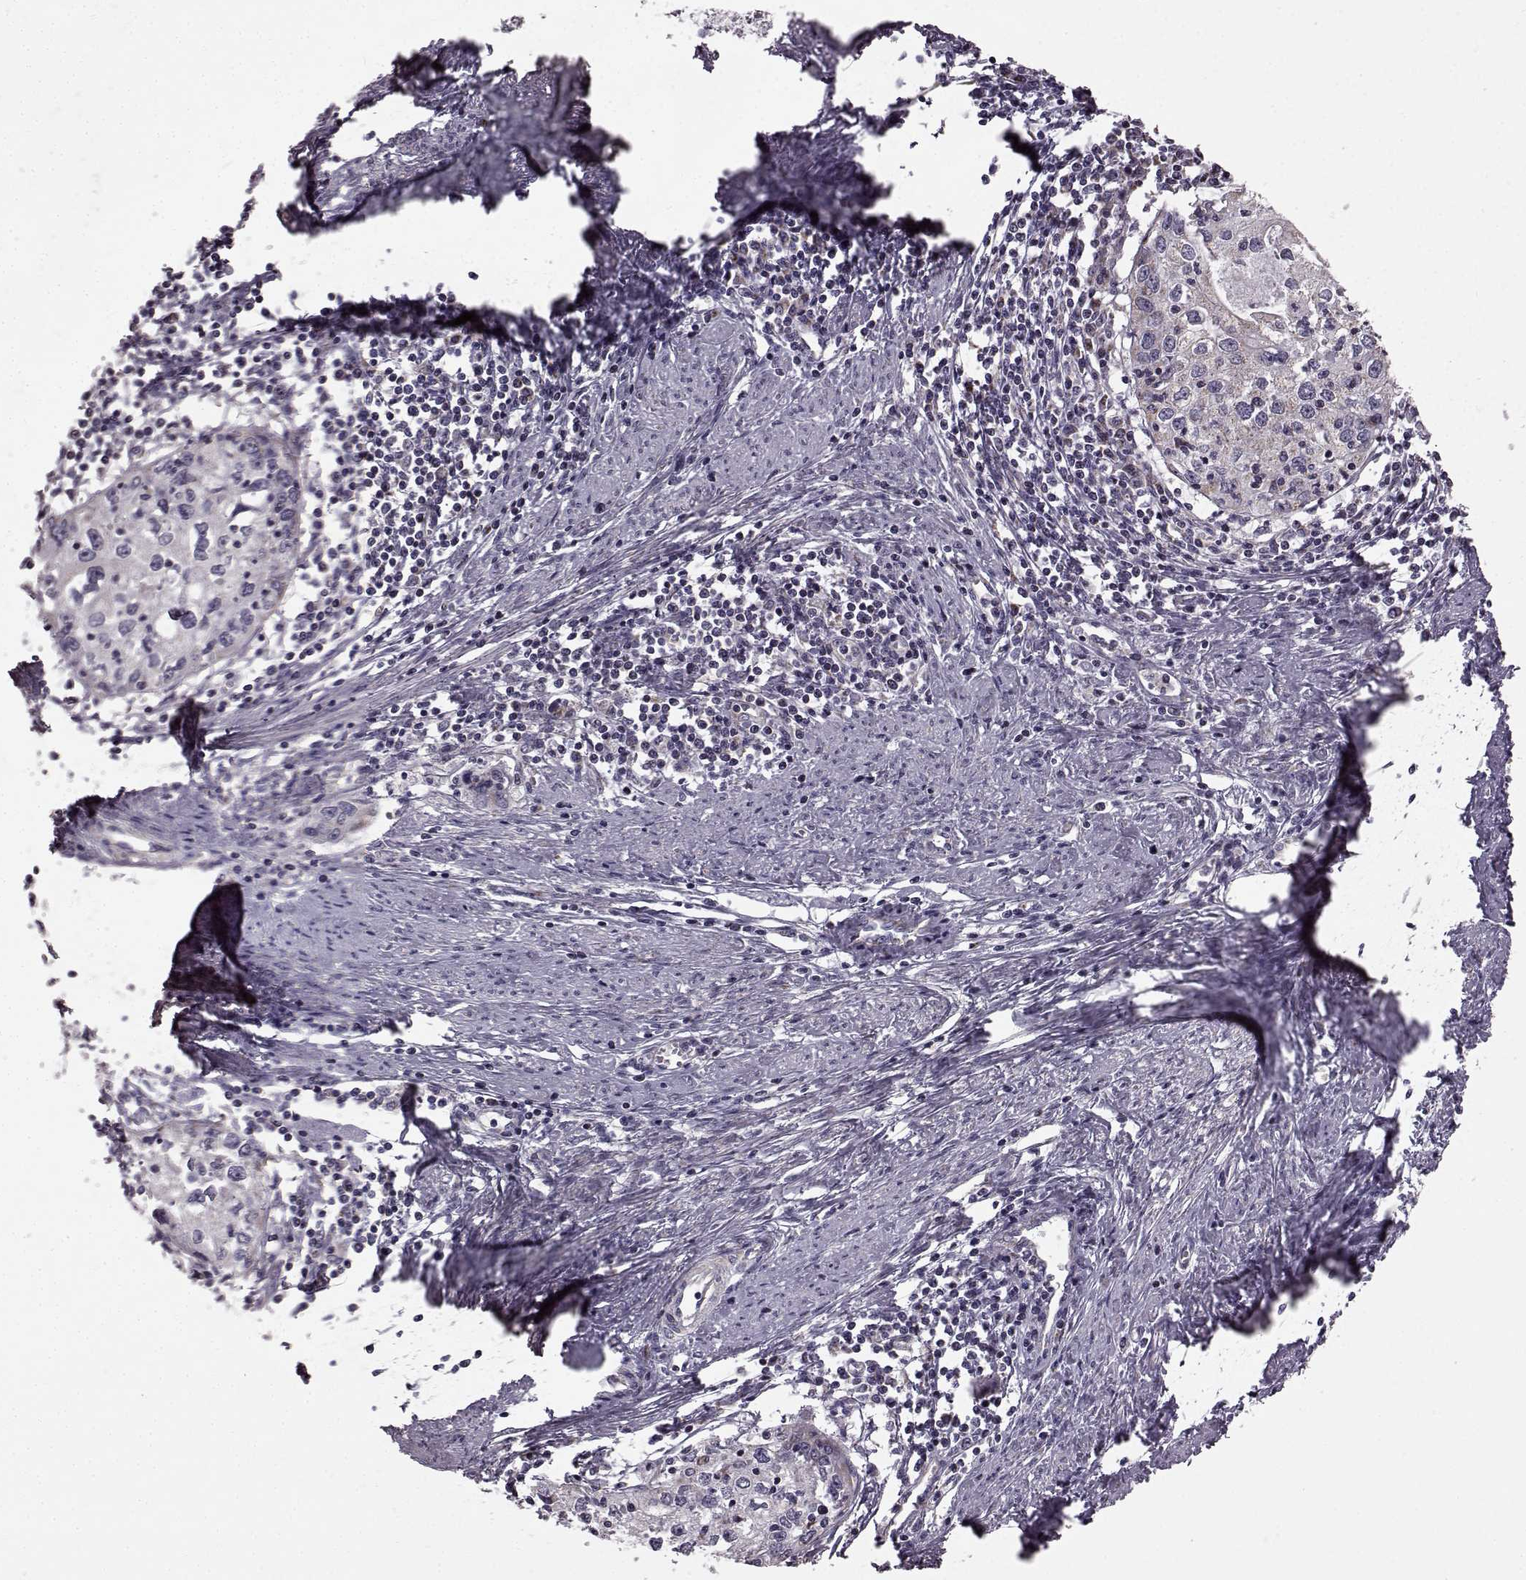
{"staining": {"intensity": "negative", "quantity": "none", "location": "none"}, "tissue": "cervical cancer", "cell_type": "Tumor cells", "image_type": "cancer", "snomed": [{"axis": "morphology", "description": "Squamous cell carcinoma, NOS"}, {"axis": "topography", "description": "Cervix"}], "caption": "Tumor cells are negative for brown protein staining in squamous cell carcinoma (cervical).", "gene": "FAM8A1", "patient": {"sex": "female", "age": 40}}